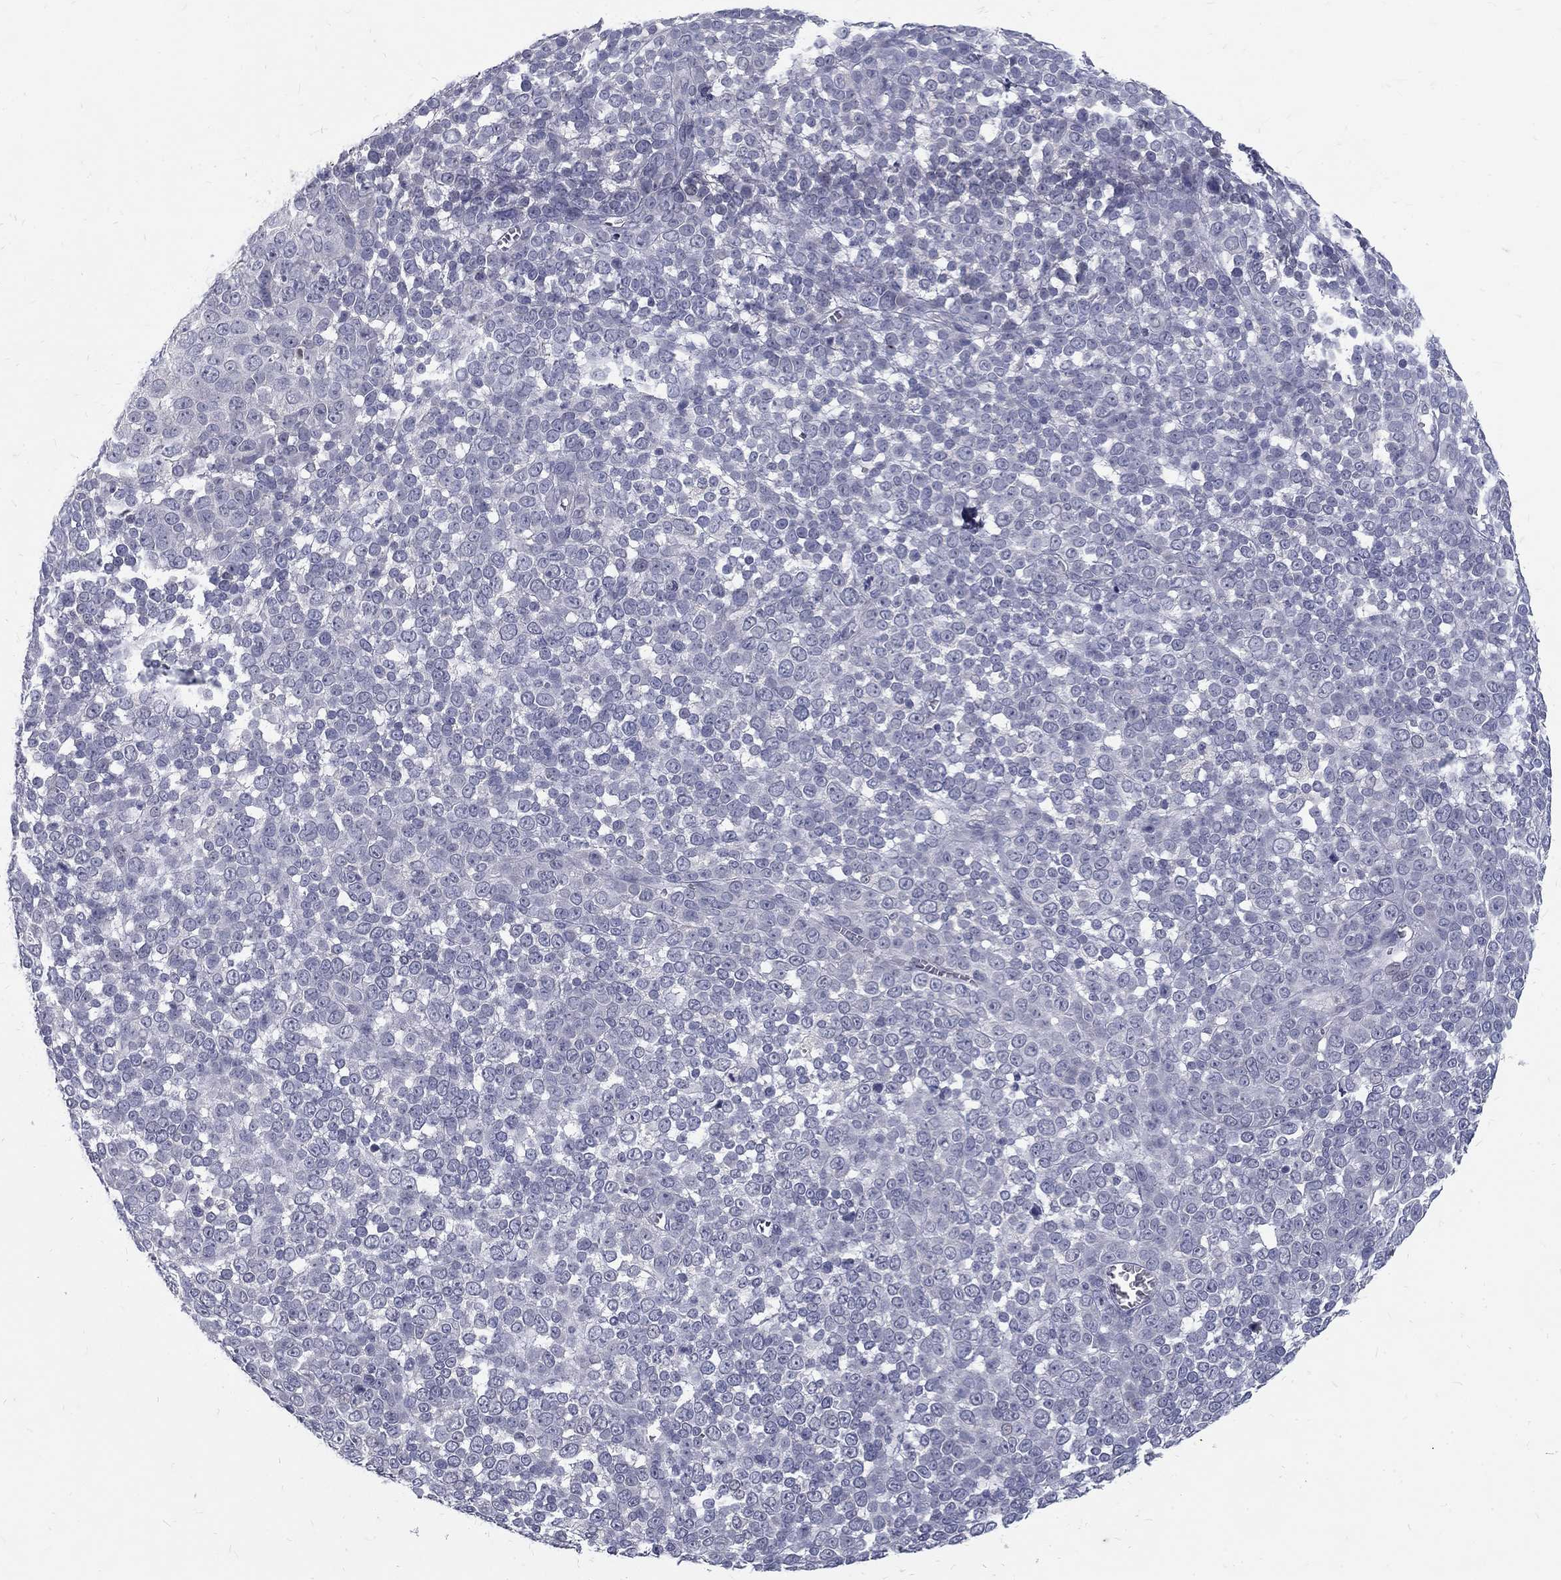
{"staining": {"intensity": "negative", "quantity": "none", "location": "none"}, "tissue": "melanoma", "cell_type": "Tumor cells", "image_type": "cancer", "snomed": [{"axis": "morphology", "description": "Malignant melanoma, NOS"}, {"axis": "topography", "description": "Skin"}], "caption": "This is an immunohistochemistry (IHC) image of human malignant melanoma. There is no positivity in tumor cells.", "gene": "NOS1", "patient": {"sex": "female", "age": 95}}